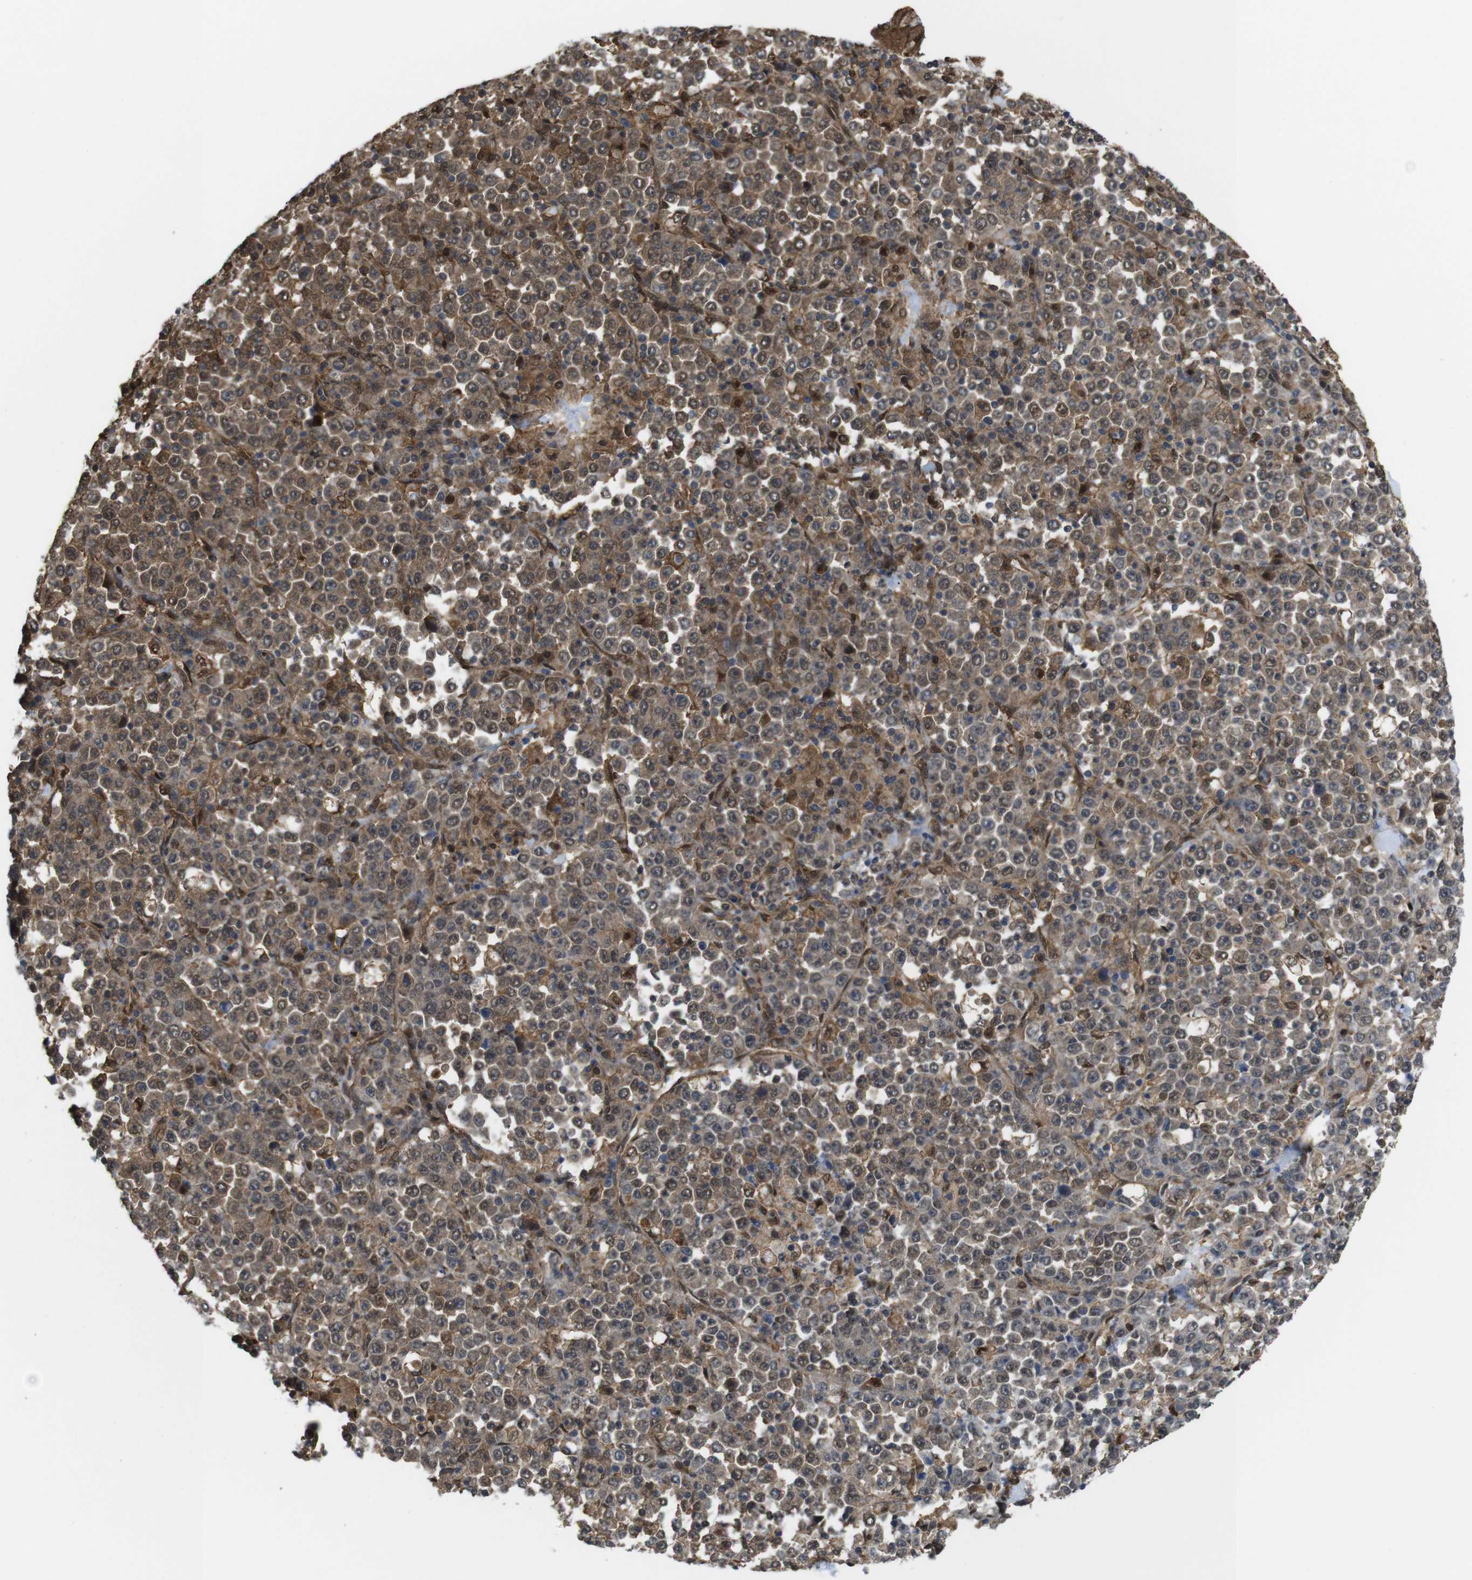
{"staining": {"intensity": "moderate", "quantity": "25%-75%", "location": "cytoplasmic/membranous"}, "tissue": "stomach cancer", "cell_type": "Tumor cells", "image_type": "cancer", "snomed": [{"axis": "morphology", "description": "Normal tissue, NOS"}, {"axis": "morphology", "description": "Adenocarcinoma, NOS"}, {"axis": "topography", "description": "Stomach, upper"}, {"axis": "topography", "description": "Stomach"}], "caption": "This is an image of immunohistochemistry staining of adenocarcinoma (stomach), which shows moderate staining in the cytoplasmic/membranous of tumor cells.", "gene": "YWHAG", "patient": {"sex": "male", "age": 59}}